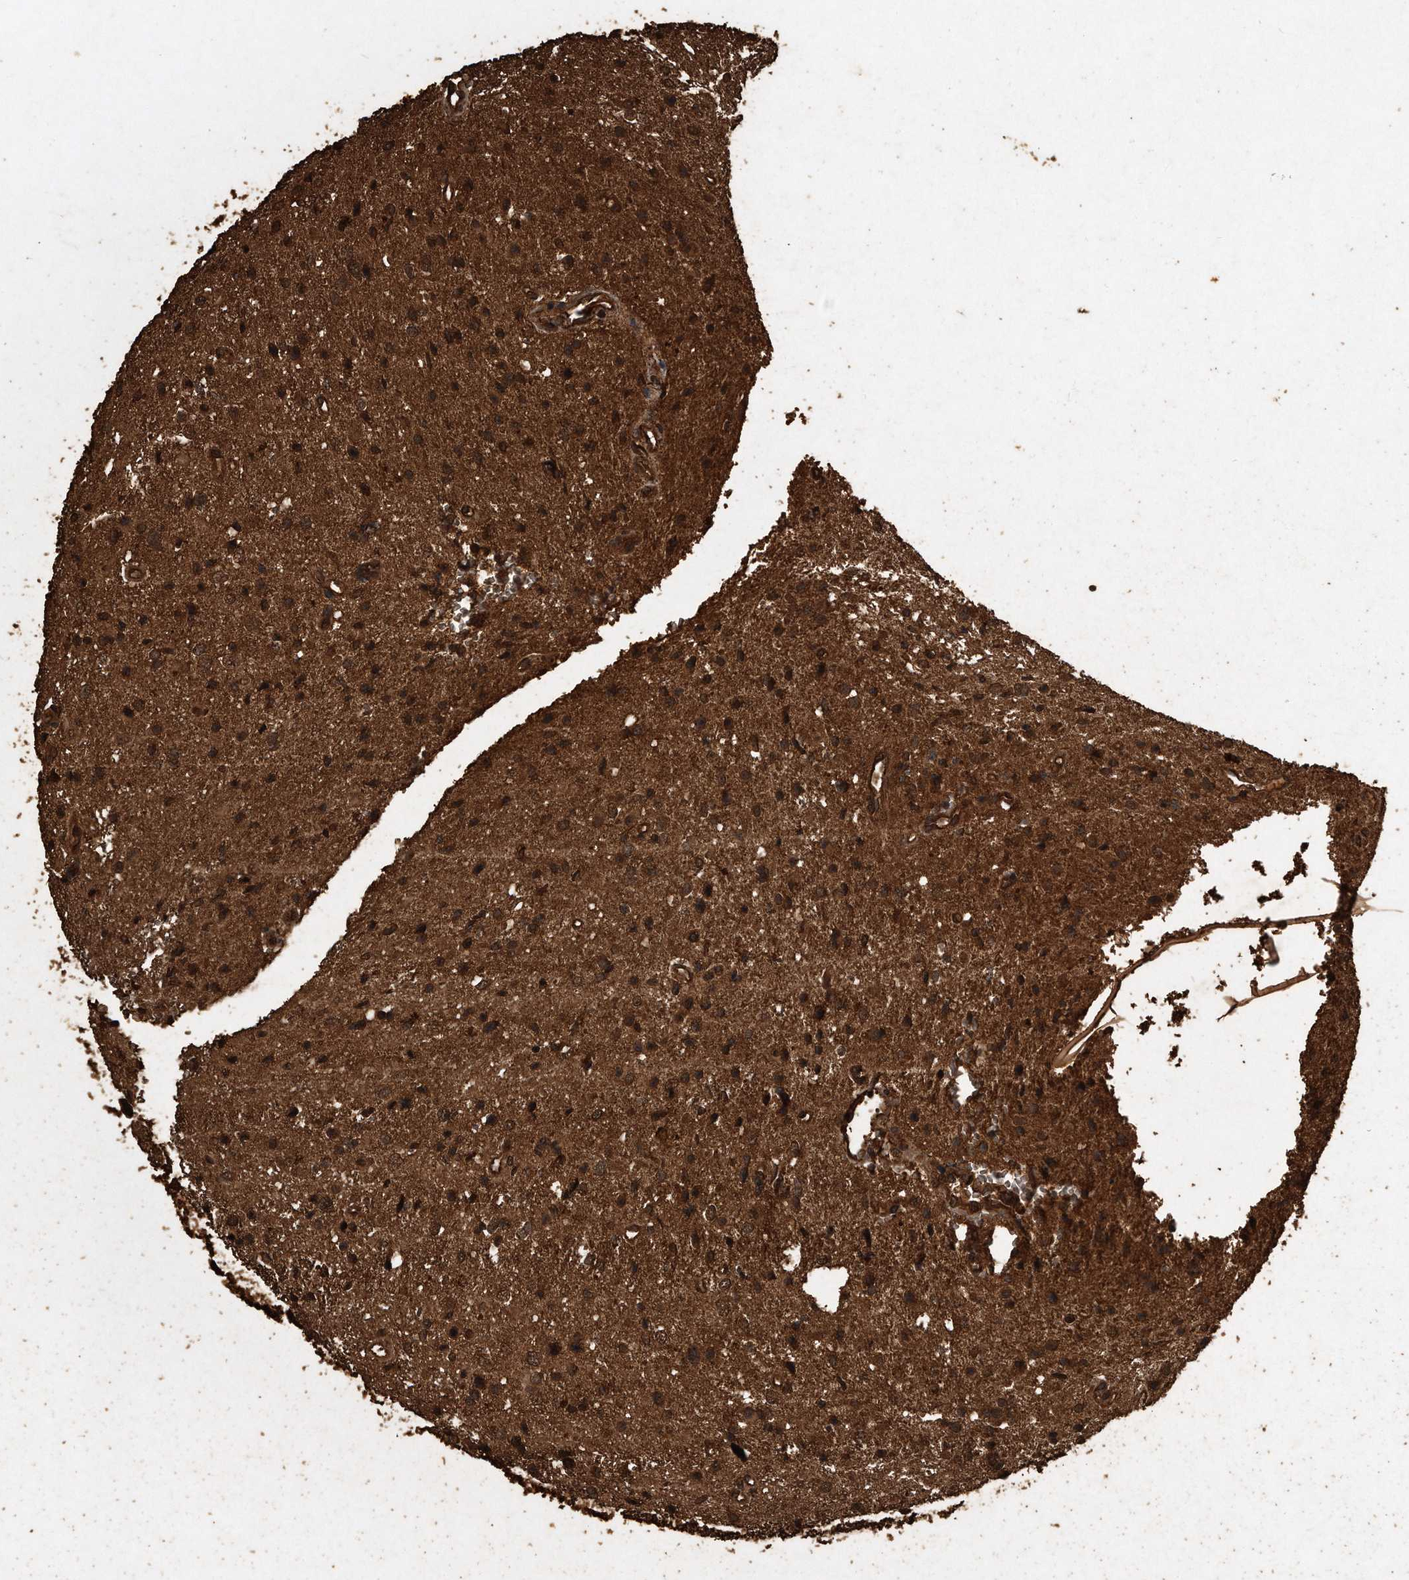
{"staining": {"intensity": "strong", "quantity": ">75%", "location": "cytoplasmic/membranous,nuclear"}, "tissue": "glioma", "cell_type": "Tumor cells", "image_type": "cancer", "snomed": [{"axis": "morphology", "description": "Glioma, malignant, Low grade"}, {"axis": "topography", "description": "Brain"}], "caption": "Immunohistochemical staining of human glioma reveals strong cytoplasmic/membranous and nuclear protein expression in about >75% of tumor cells.", "gene": "CFLAR", "patient": {"sex": "female", "age": 37}}